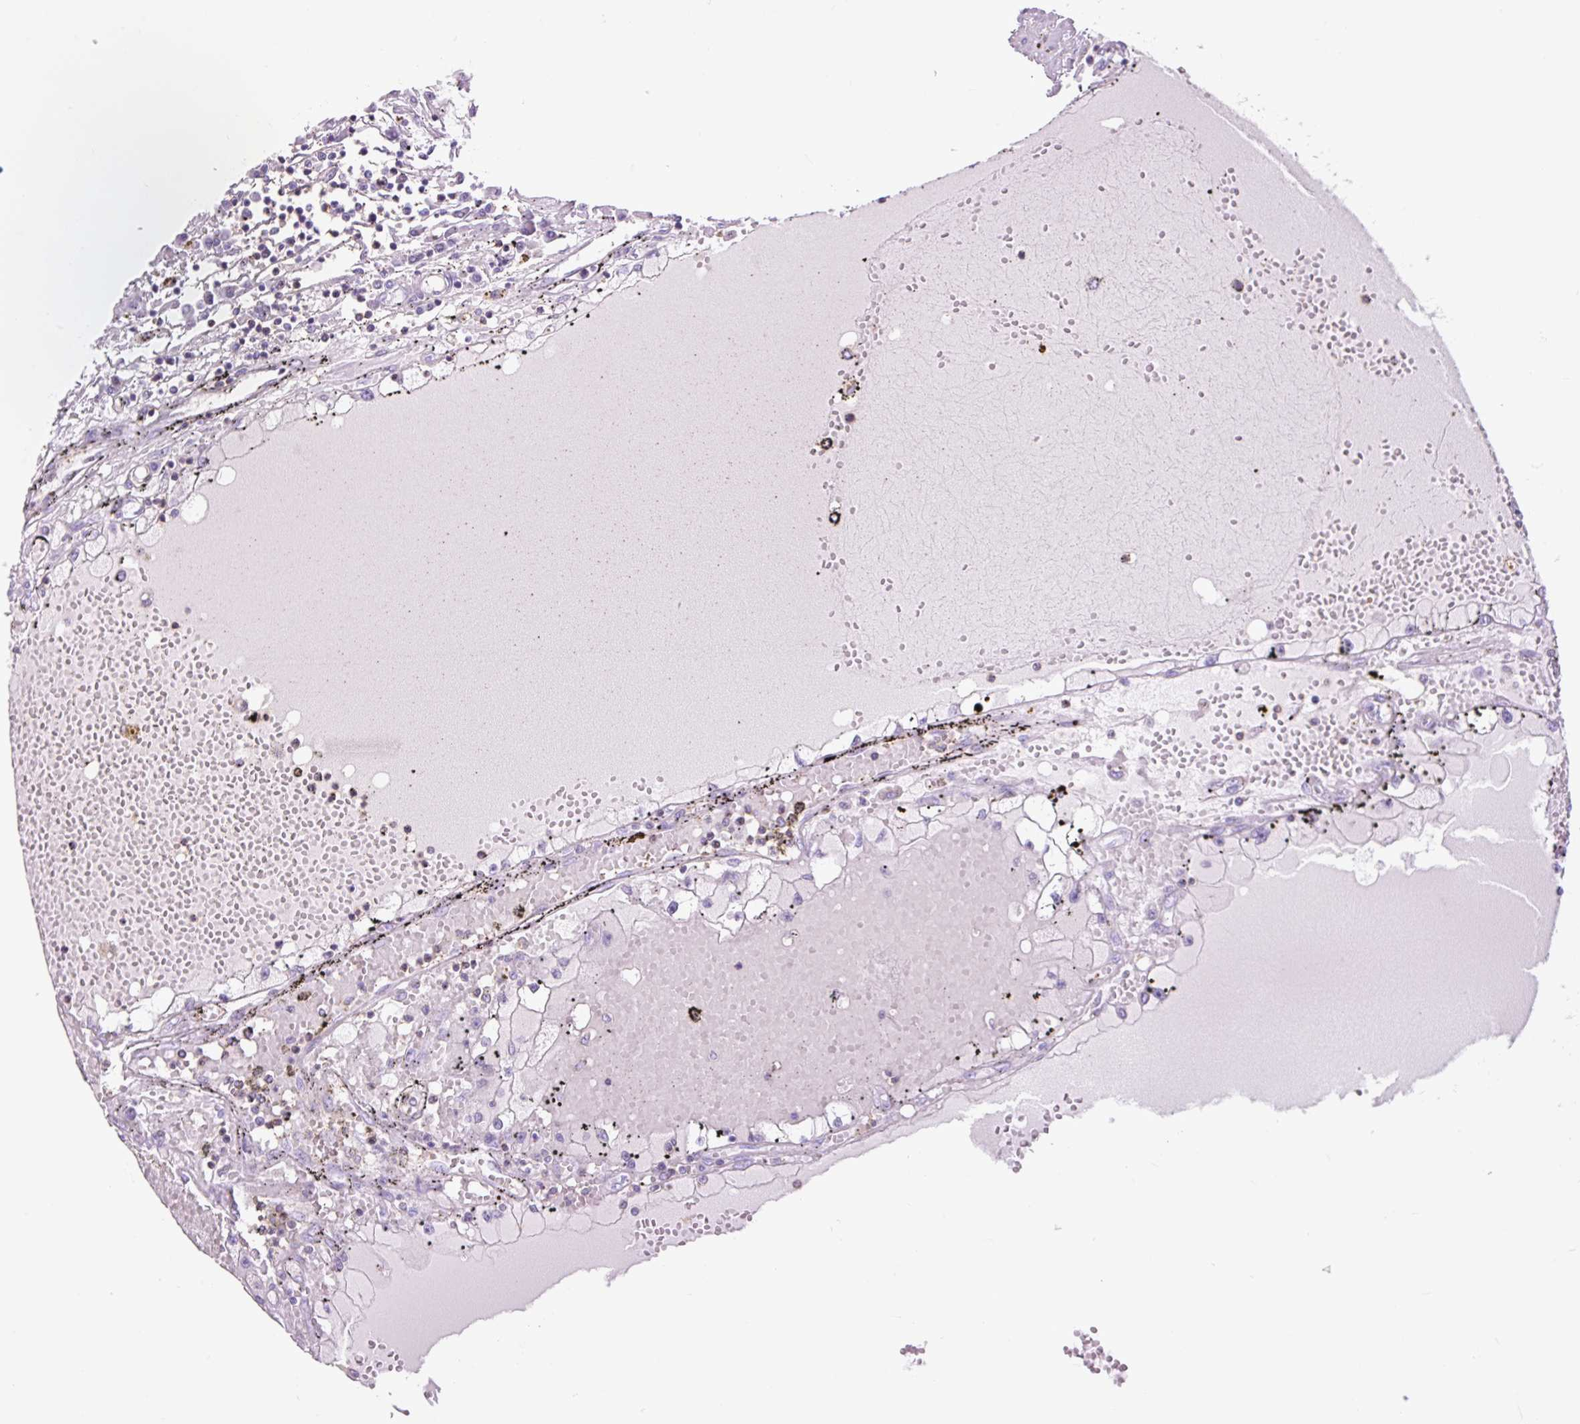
{"staining": {"intensity": "negative", "quantity": "none", "location": "none"}, "tissue": "renal cancer", "cell_type": "Tumor cells", "image_type": "cancer", "snomed": [{"axis": "morphology", "description": "Adenocarcinoma, NOS"}, {"axis": "topography", "description": "Kidney"}], "caption": "DAB (3,3'-diaminobenzidine) immunohistochemical staining of human renal adenocarcinoma displays no significant positivity in tumor cells.", "gene": "OR10A7", "patient": {"sex": "male", "age": 56}}